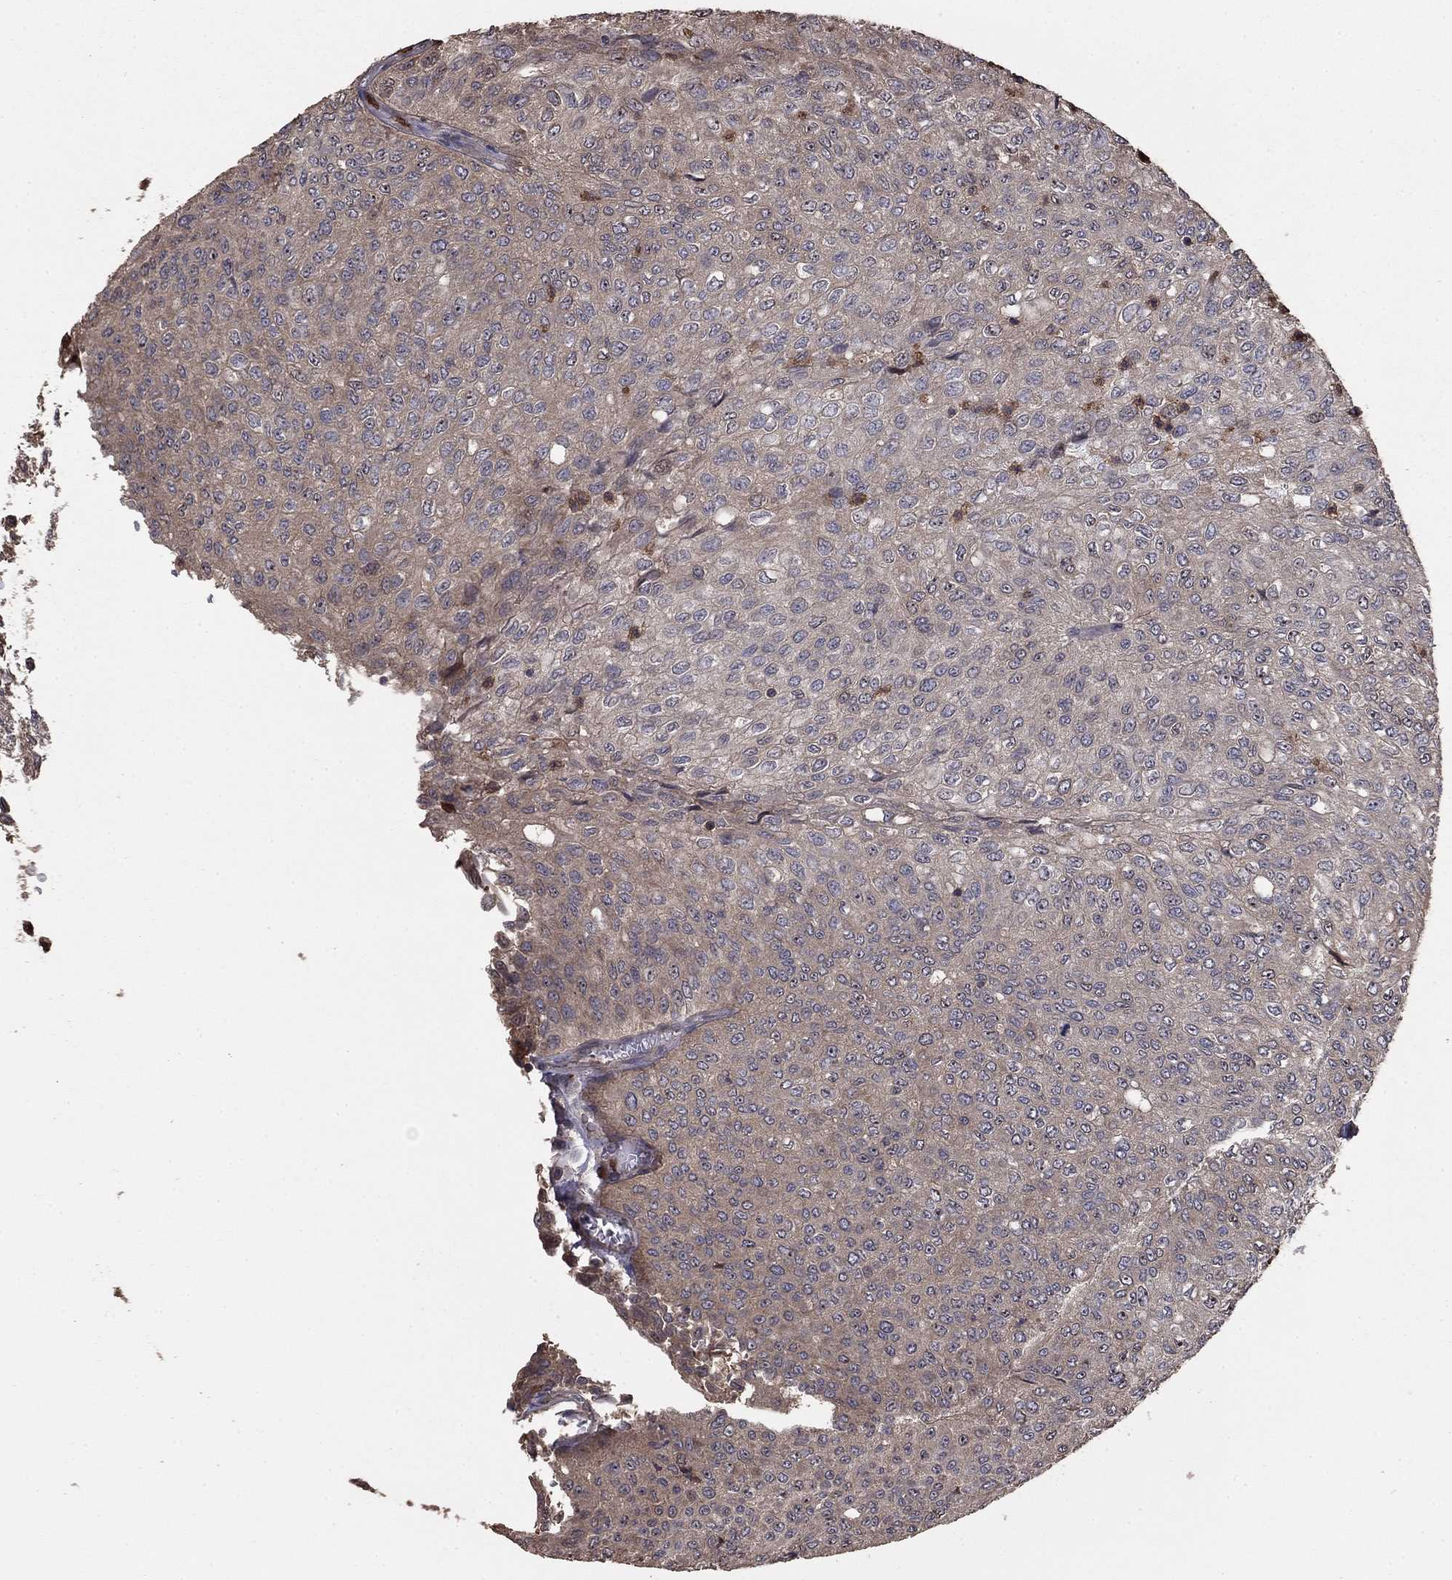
{"staining": {"intensity": "negative", "quantity": "none", "location": "none"}, "tissue": "urothelial cancer", "cell_type": "Tumor cells", "image_type": "cancer", "snomed": [{"axis": "morphology", "description": "Urothelial carcinoma, Low grade"}, {"axis": "topography", "description": "Urinary bladder"}], "caption": "IHC of human urothelial carcinoma (low-grade) displays no staining in tumor cells.", "gene": "GYG1", "patient": {"sex": "male", "age": 78}}